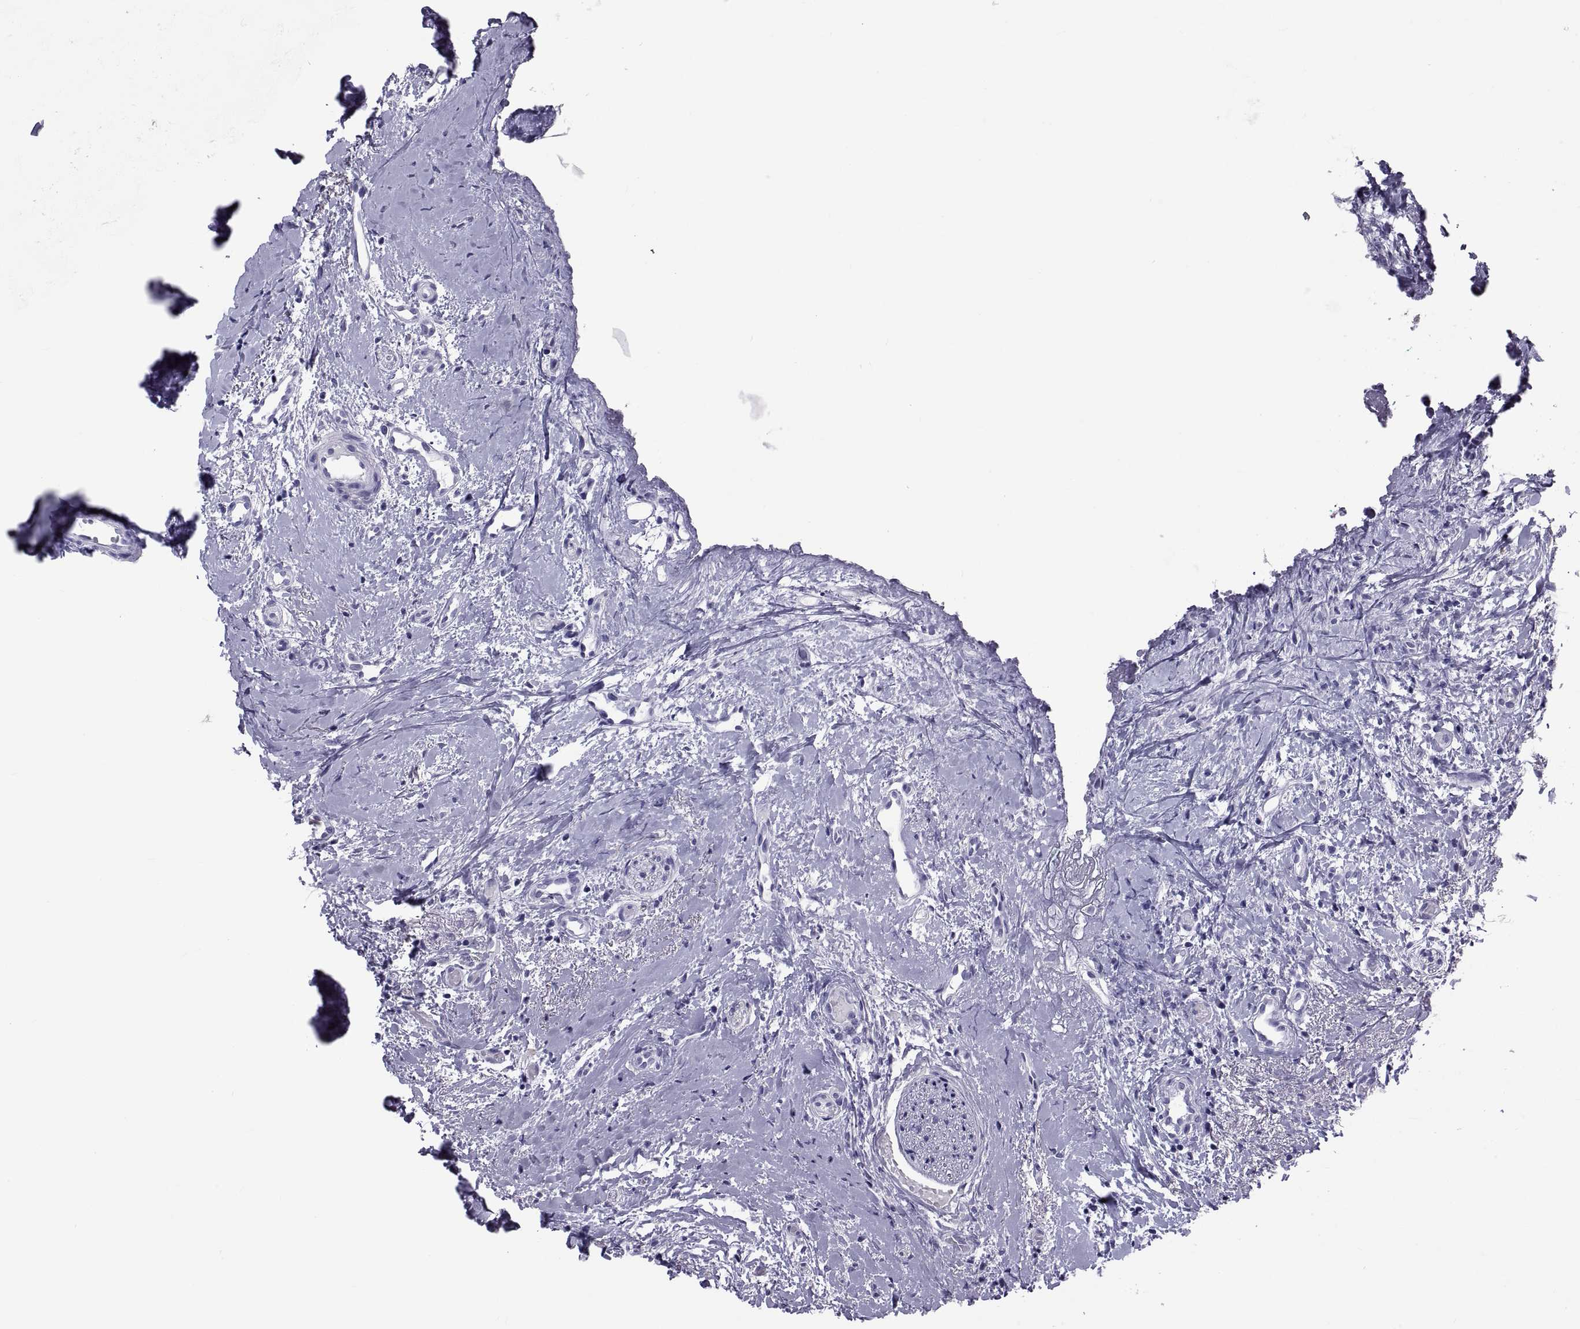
{"staining": {"intensity": "negative", "quantity": "none", "location": "none"}, "tissue": "head and neck cancer", "cell_type": "Tumor cells", "image_type": "cancer", "snomed": [{"axis": "morphology", "description": "Normal tissue, NOS"}, {"axis": "morphology", "description": "Squamous cell carcinoma, NOS"}, {"axis": "topography", "description": "Oral tissue"}, {"axis": "topography", "description": "Salivary gland"}, {"axis": "topography", "description": "Head-Neck"}], "caption": "IHC image of human head and neck squamous cell carcinoma stained for a protein (brown), which exhibits no staining in tumor cells.", "gene": "DEFB129", "patient": {"sex": "female", "age": 62}}